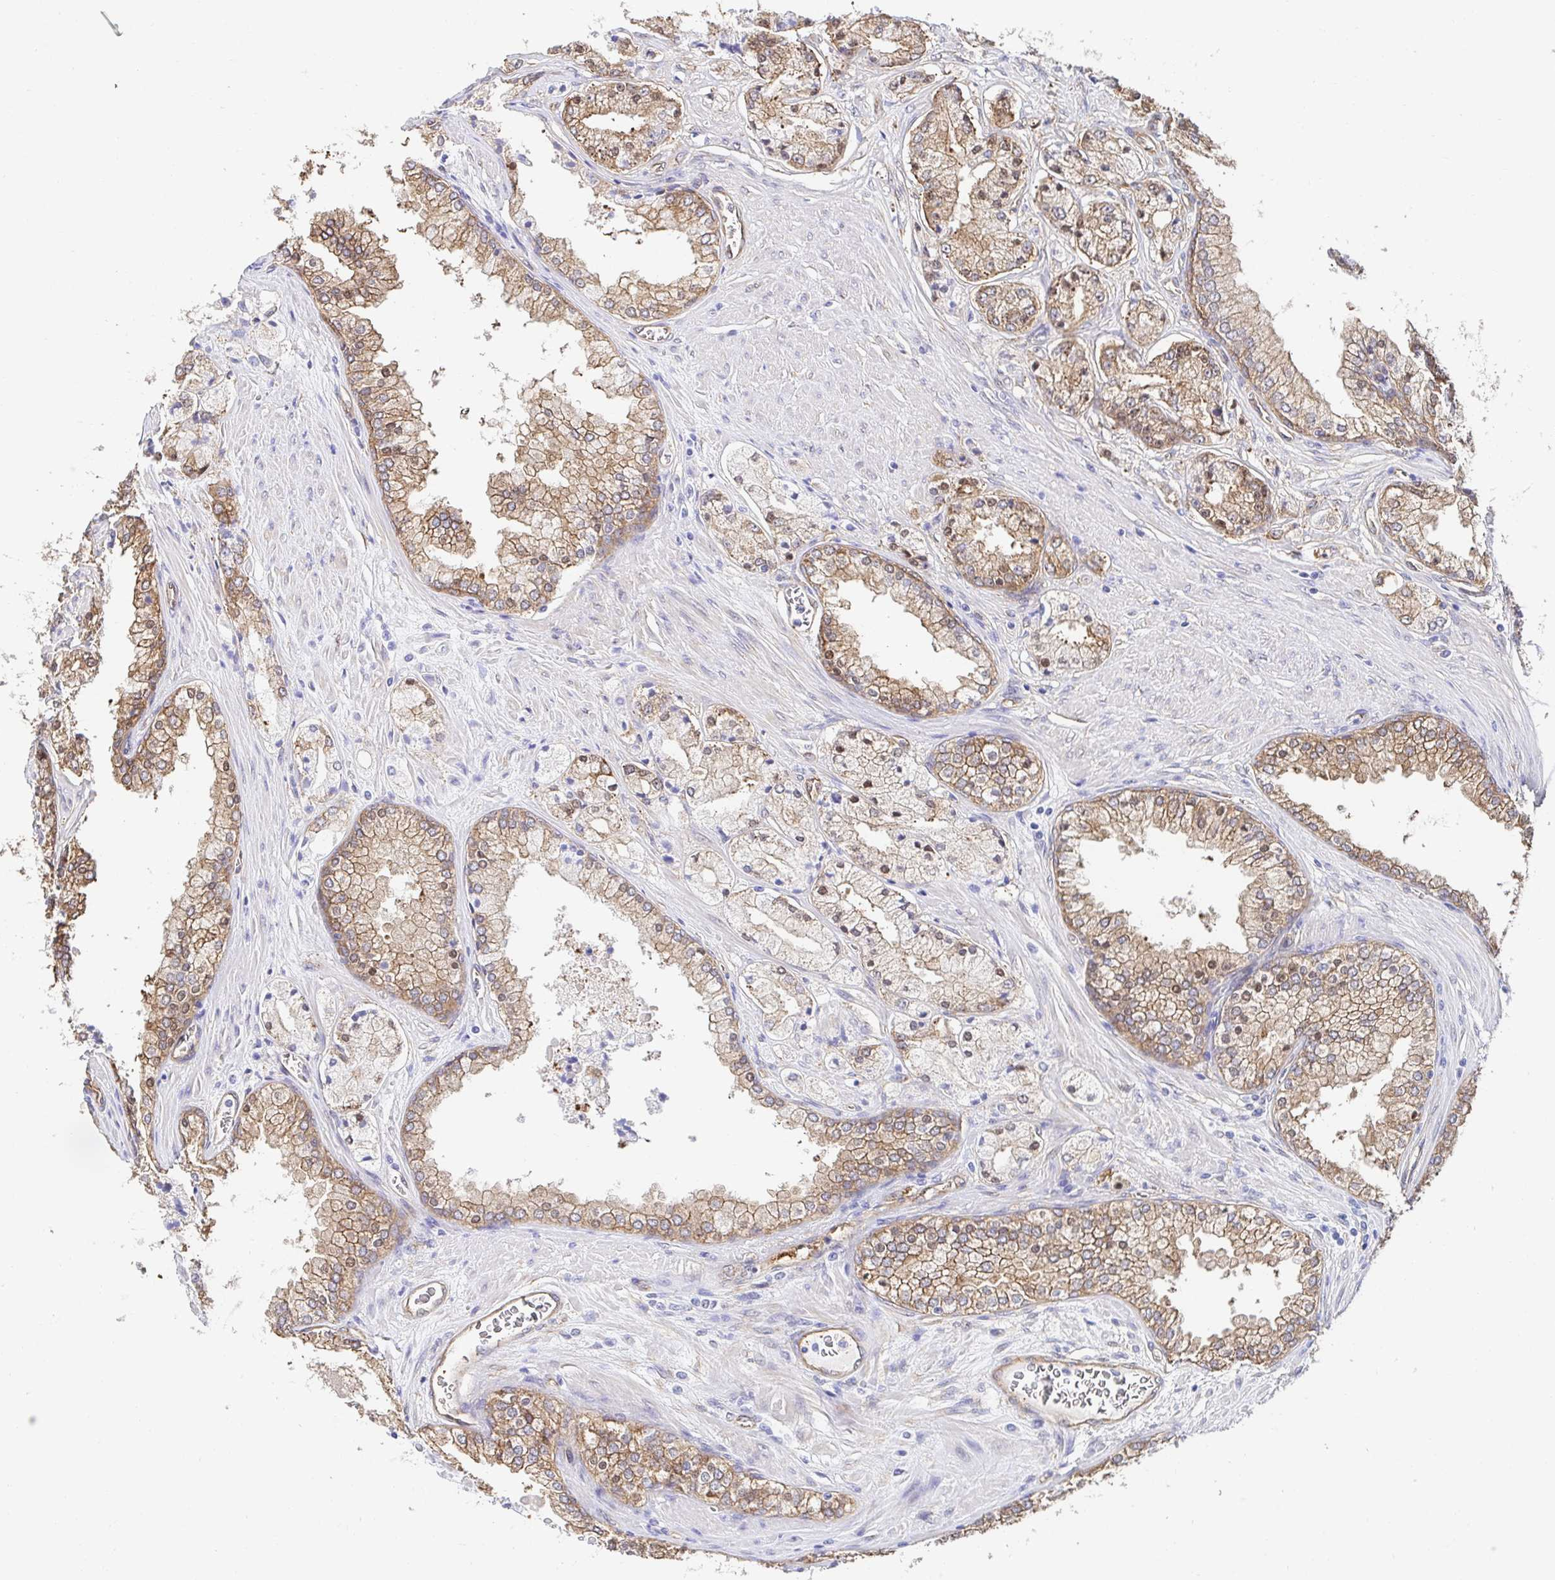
{"staining": {"intensity": "moderate", "quantity": "25%-75%", "location": "cytoplasmic/membranous"}, "tissue": "prostate cancer", "cell_type": "Tumor cells", "image_type": "cancer", "snomed": [{"axis": "morphology", "description": "Adenocarcinoma, High grade"}, {"axis": "topography", "description": "Prostate"}], "caption": "Approximately 25%-75% of tumor cells in prostate cancer (adenocarcinoma (high-grade)) demonstrate moderate cytoplasmic/membranous protein positivity as visualized by brown immunohistochemical staining.", "gene": "CTTN", "patient": {"sex": "male", "age": 66}}